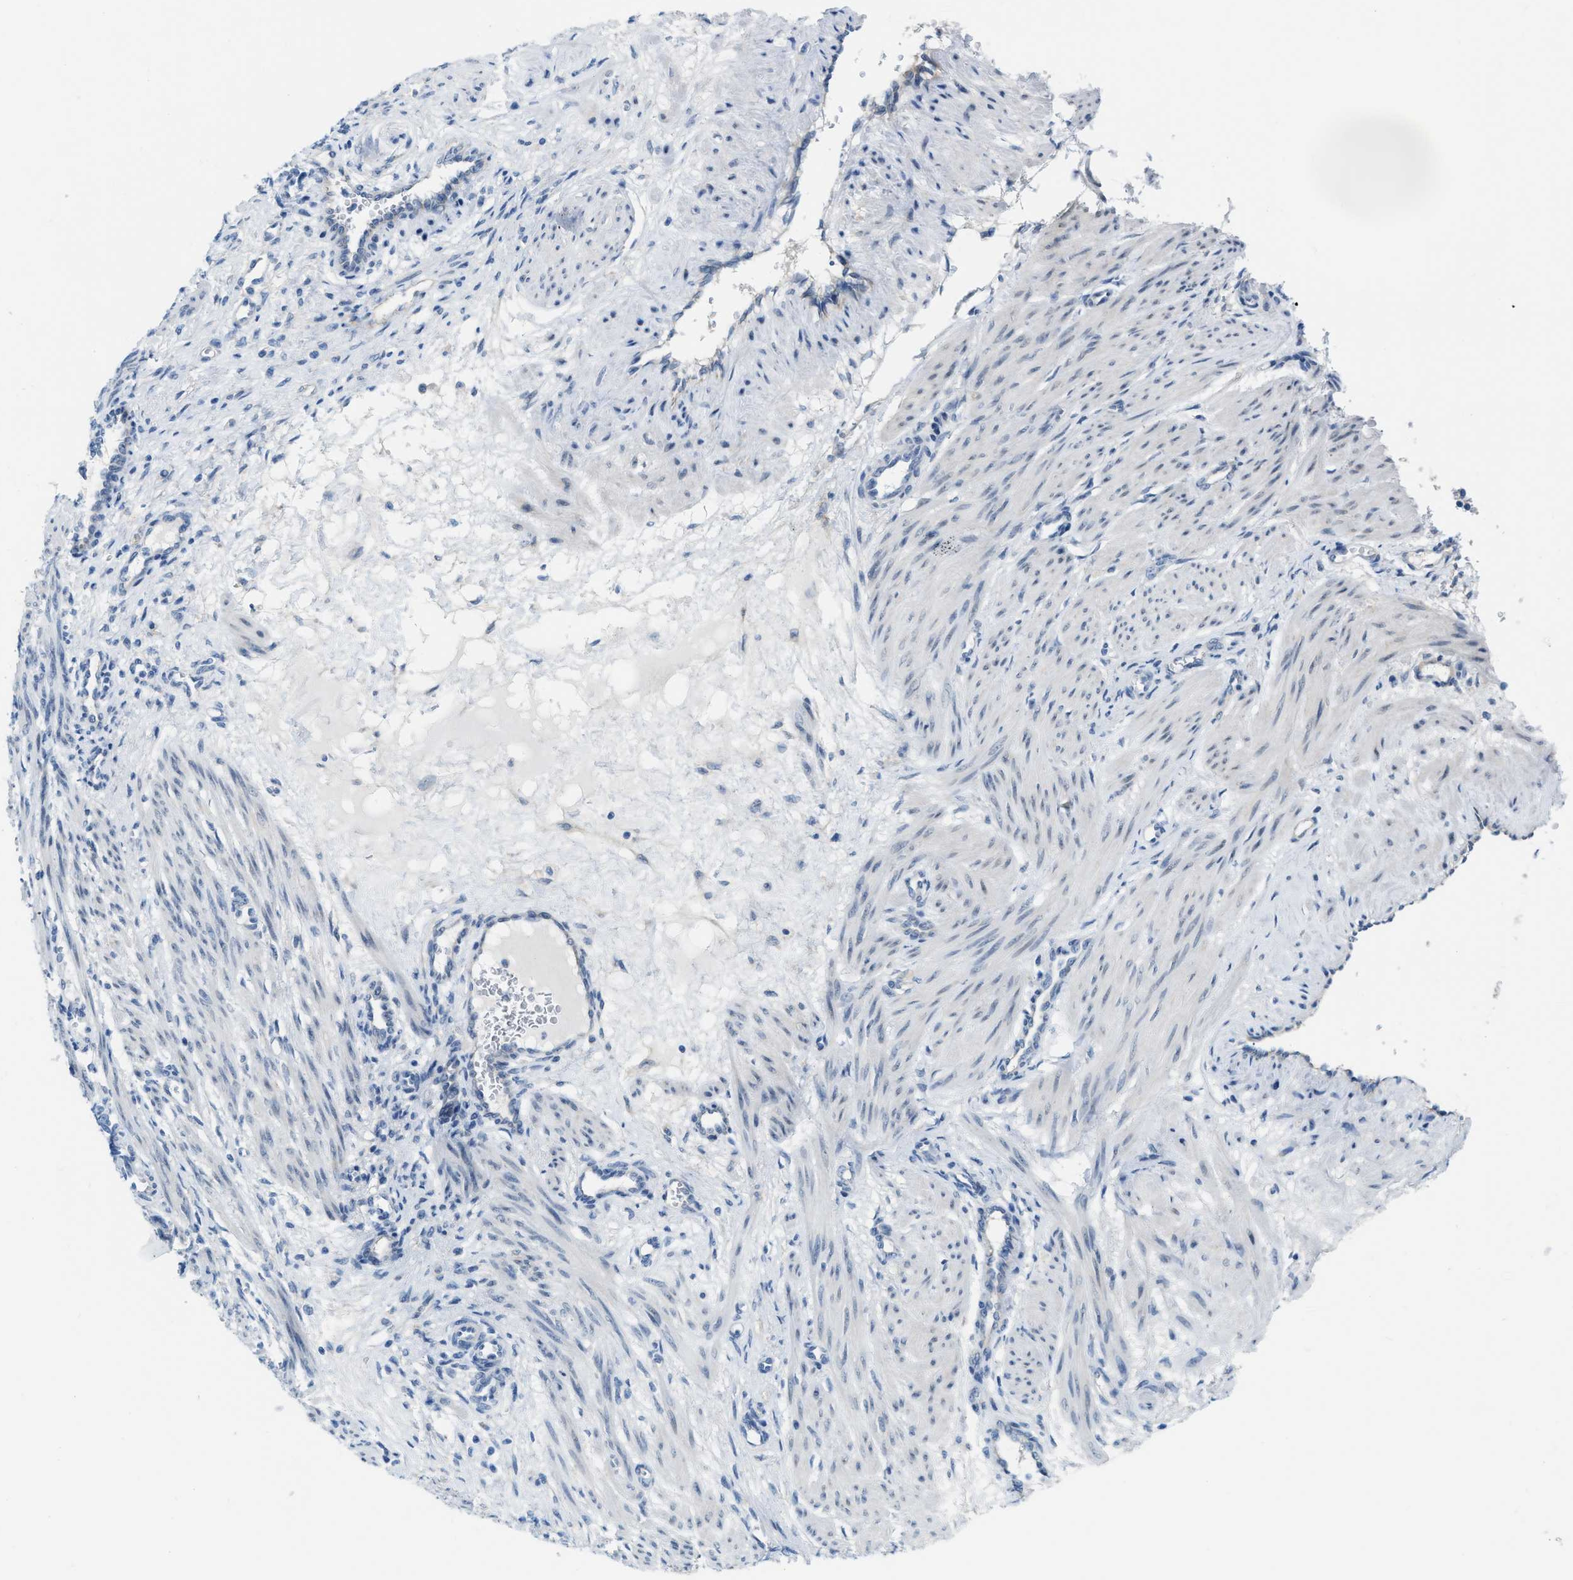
{"staining": {"intensity": "negative", "quantity": "none", "location": "none"}, "tissue": "smooth muscle", "cell_type": "Smooth muscle cells", "image_type": "normal", "snomed": [{"axis": "morphology", "description": "Normal tissue, NOS"}, {"axis": "topography", "description": "Endometrium"}], "caption": "Smooth muscle was stained to show a protein in brown. There is no significant expression in smooth muscle cells. (Stains: DAB (3,3'-diaminobenzidine) immunohistochemistry (IHC) with hematoxylin counter stain, Microscopy: brightfield microscopy at high magnification).", "gene": "PHRF1", "patient": {"sex": "female", "age": 33}}